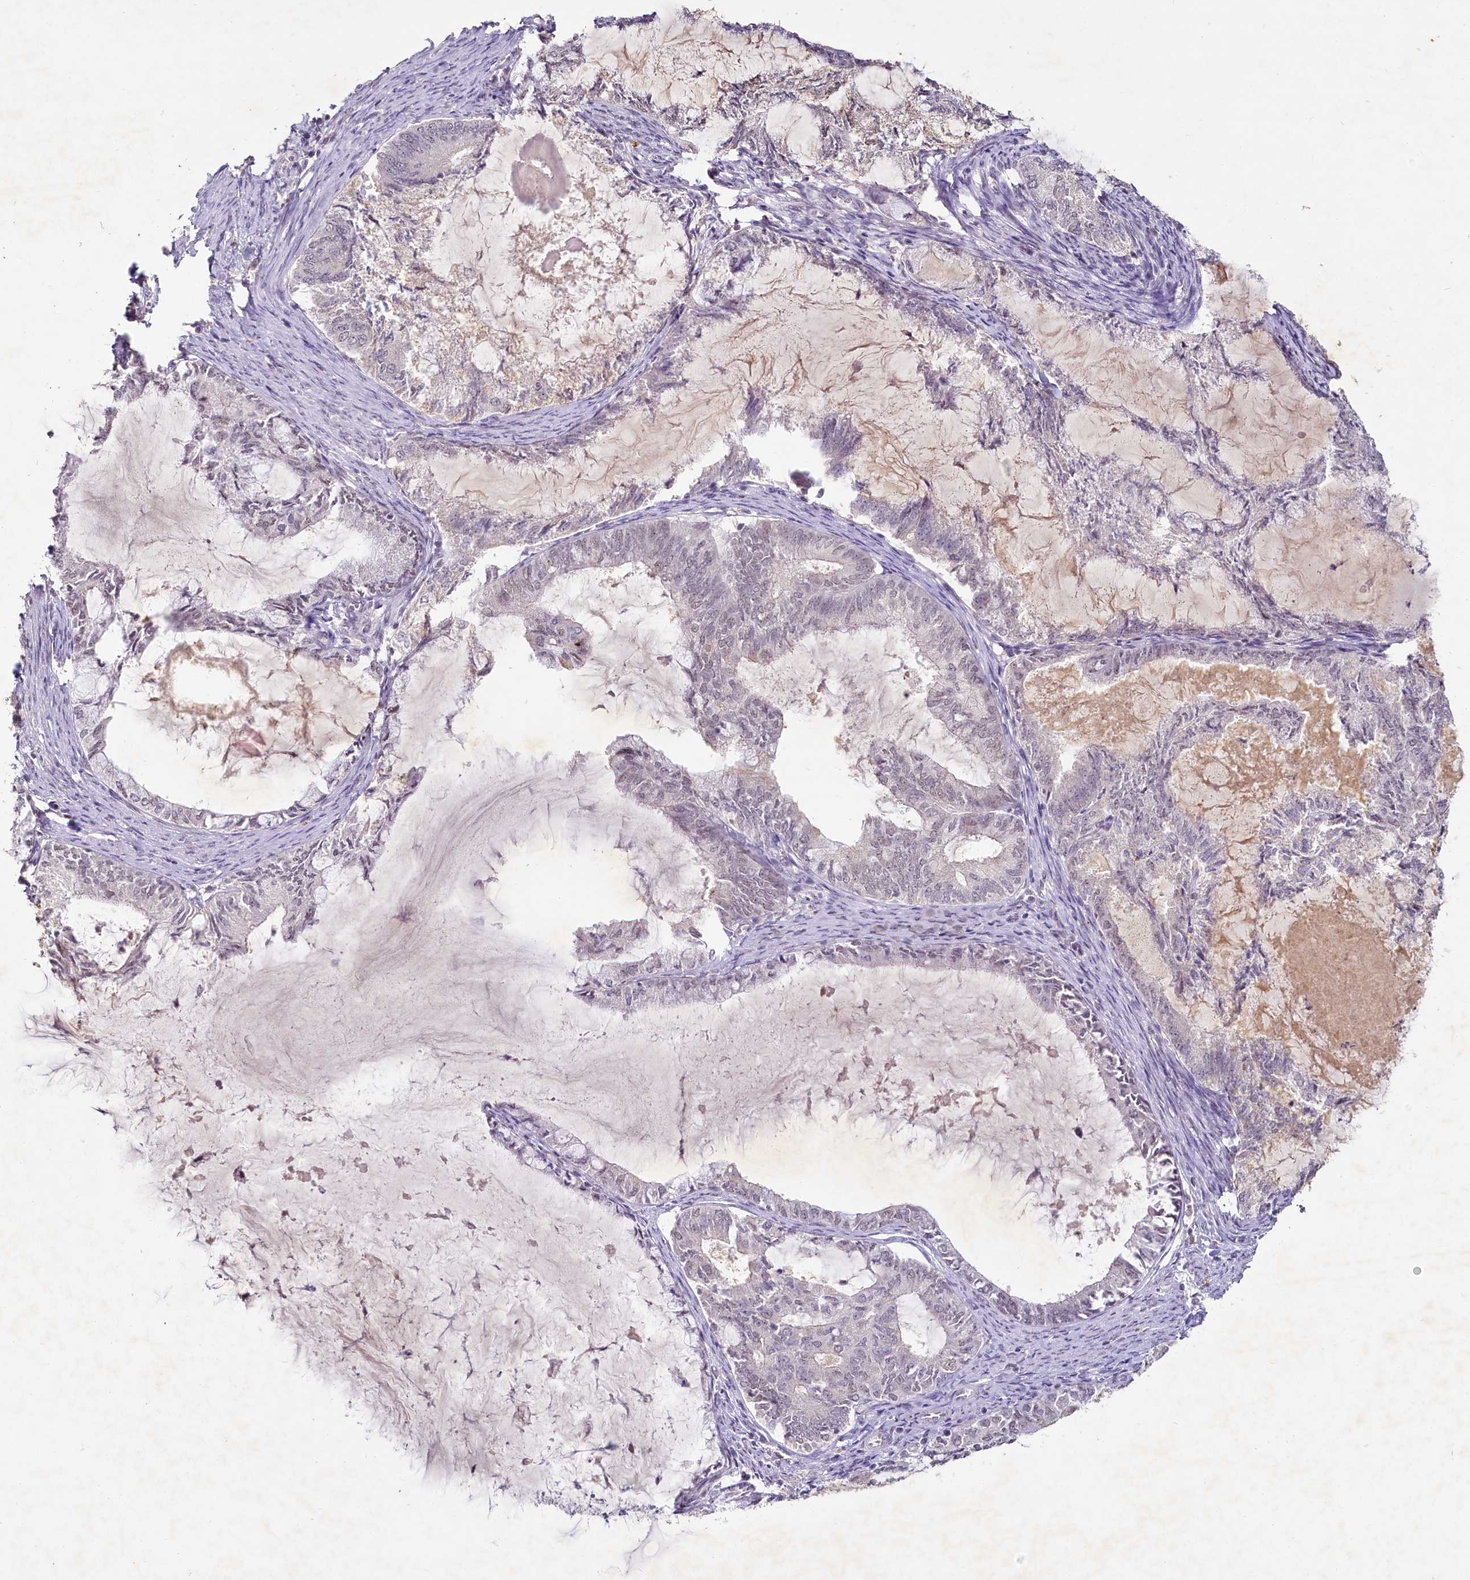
{"staining": {"intensity": "negative", "quantity": "none", "location": "none"}, "tissue": "endometrial cancer", "cell_type": "Tumor cells", "image_type": "cancer", "snomed": [{"axis": "morphology", "description": "Adenocarcinoma, NOS"}, {"axis": "topography", "description": "Endometrium"}], "caption": "Immunohistochemistry (IHC) of endometrial adenocarcinoma displays no positivity in tumor cells.", "gene": "MUCL1", "patient": {"sex": "female", "age": 86}}